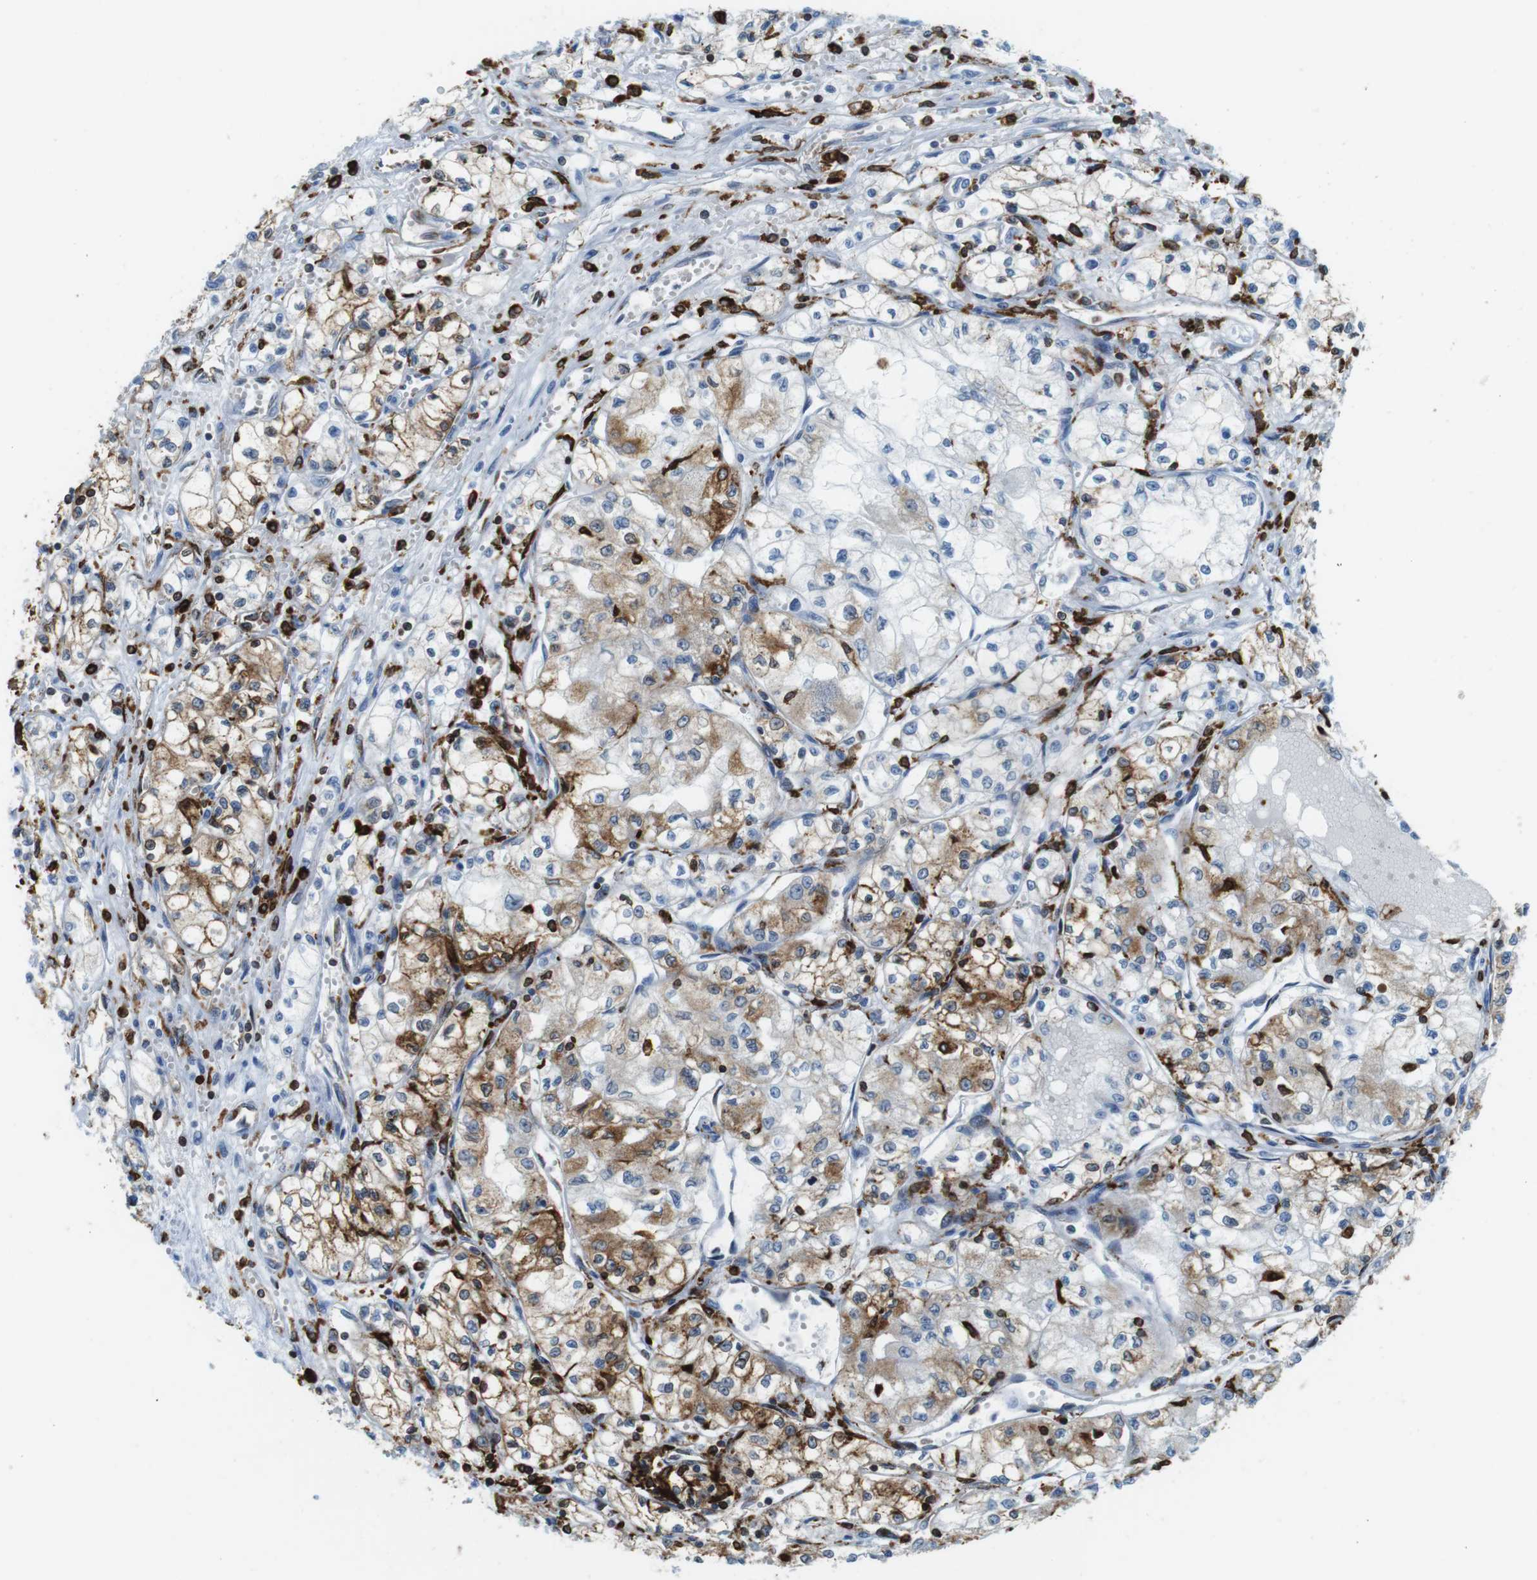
{"staining": {"intensity": "moderate", "quantity": "25%-75%", "location": "cytoplasmic/membranous"}, "tissue": "renal cancer", "cell_type": "Tumor cells", "image_type": "cancer", "snomed": [{"axis": "morphology", "description": "Normal tissue, NOS"}, {"axis": "morphology", "description": "Adenocarcinoma, NOS"}, {"axis": "topography", "description": "Kidney"}], "caption": "Immunohistochemistry (IHC) micrograph of neoplastic tissue: renal cancer (adenocarcinoma) stained using IHC displays medium levels of moderate protein expression localized specifically in the cytoplasmic/membranous of tumor cells, appearing as a cytoplasmic/membranous brown color.", "gene": "CIITA", "patient": {"sex": "male", "age": 59}}